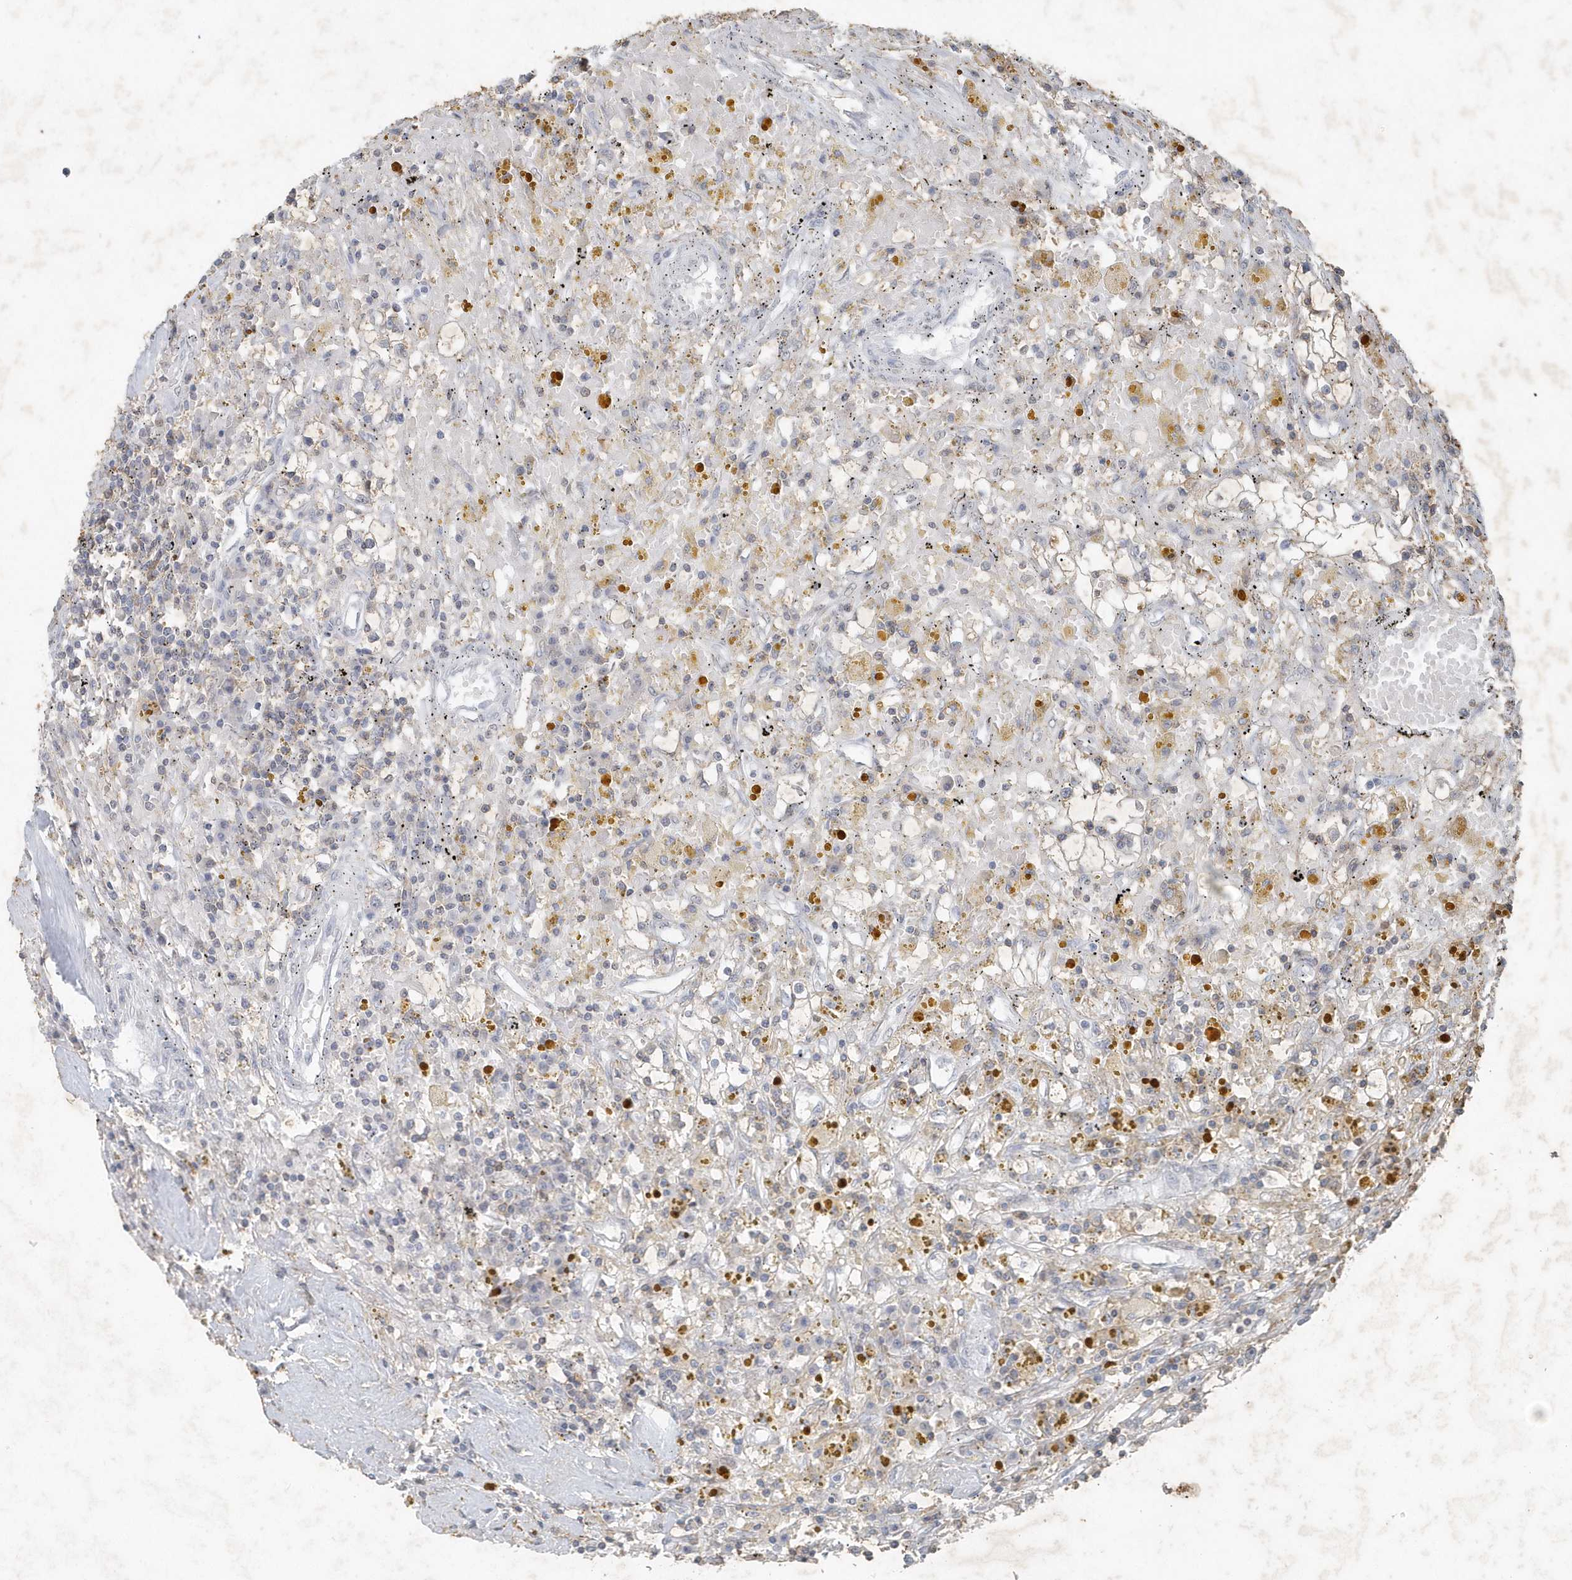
{"staining": {"intensity": "weak", "quantity": "25%-75%", "location": "cytoplasmic/membranous"}, "tissue": "renal cancer", "cell_type": "Tumor cells", "image_type": "cancer", "snomed": [{"axis": "morphology", "description": "Adenocarcinoma, NOS"}, {"axis": "topography", "description": "Kidney"}], "caption": "Immunohistochemical staining of renal cancer shows weak cytoplasmic/membranous protein positivity in about 25%-75% of tumor cells. Immunohistochemistry (ihc) stains the protein in brown and the nuclei are stained blue.", "gene": "PDCD1", "patient": {"sex": "male", "age": 56}}